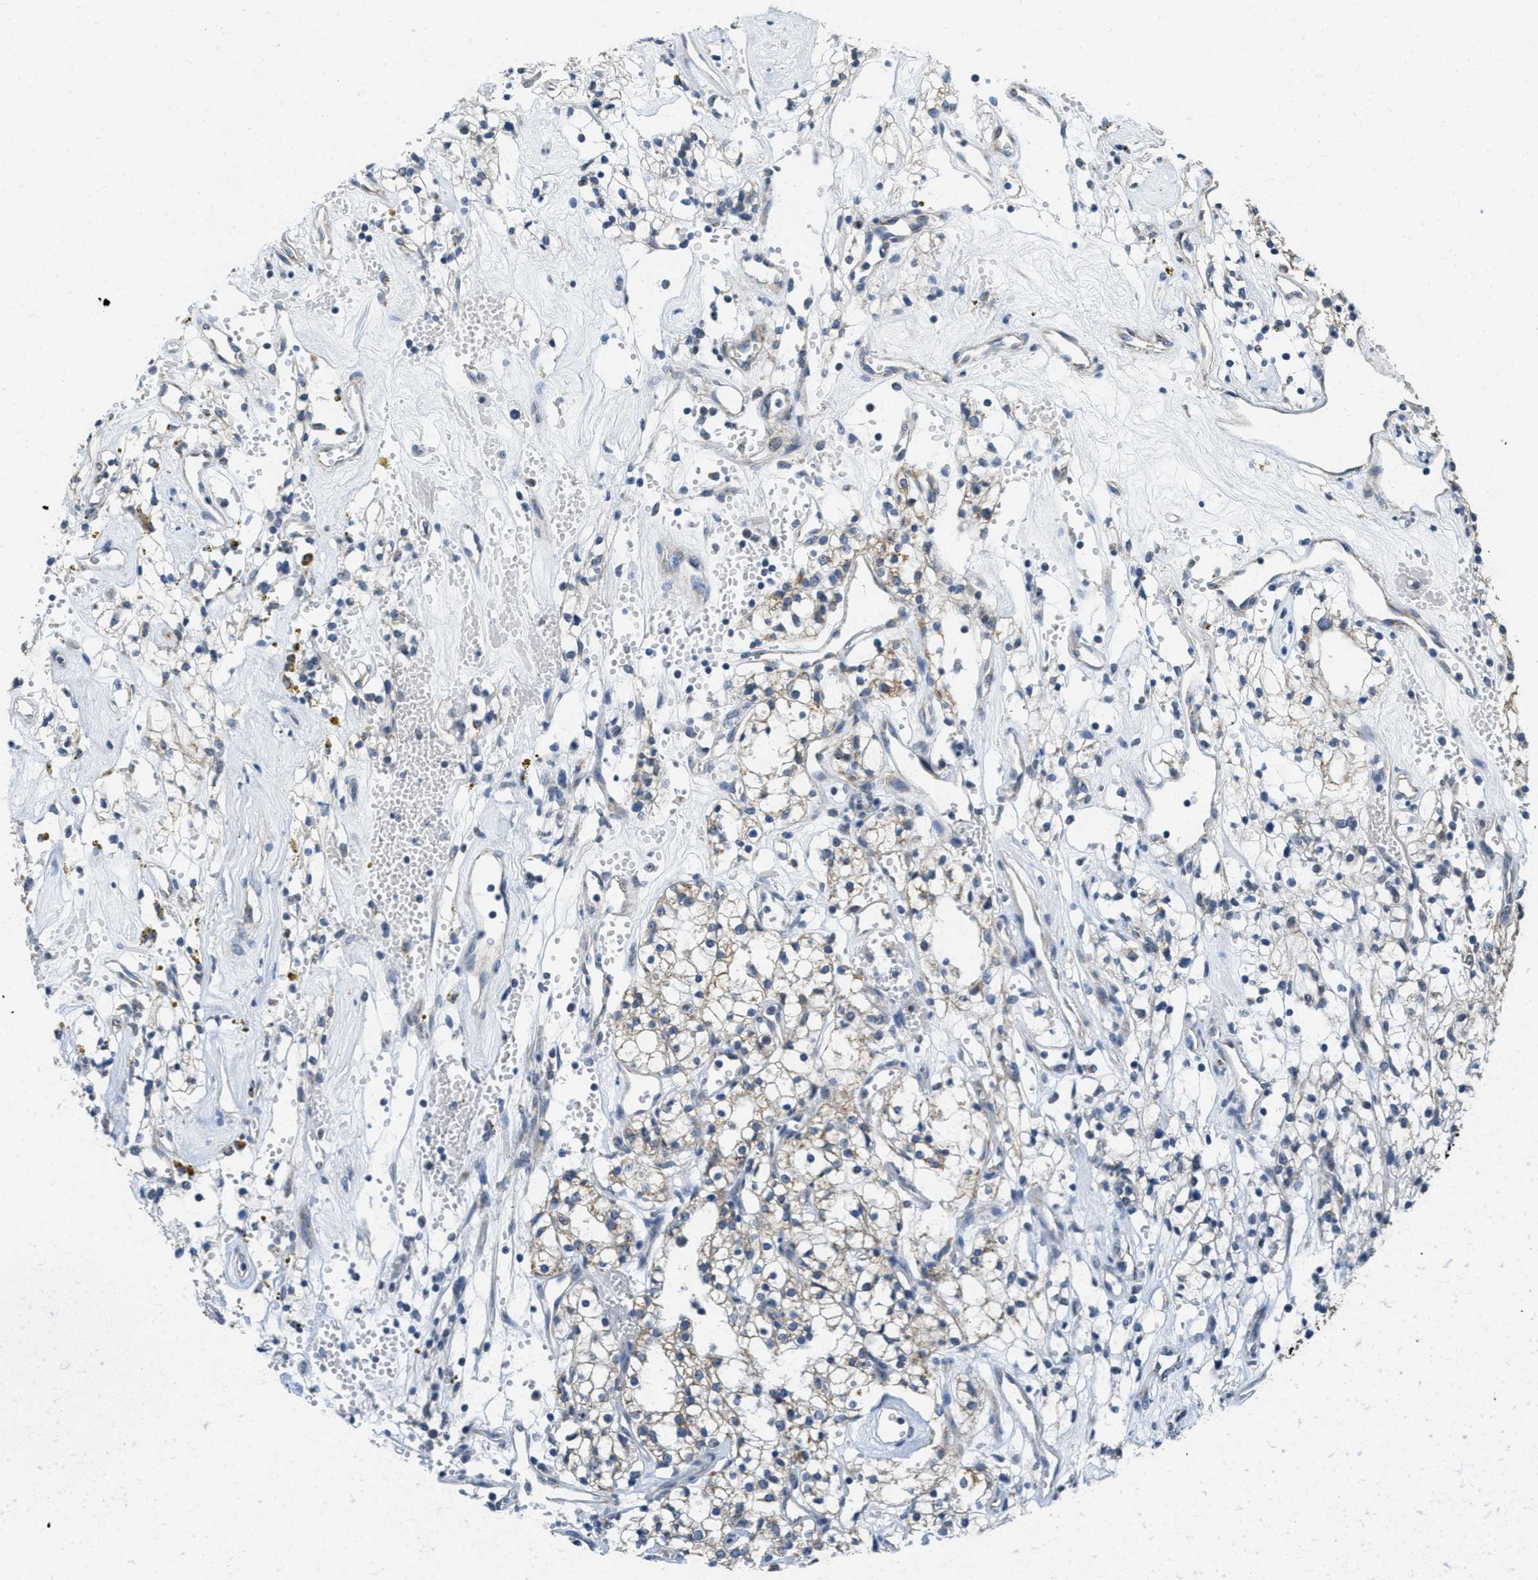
{"staining": {"intensity": "moderate", "quantity": "<25%", "location": "cytoplasmic/membranous"}, "tissue": "renal cancer", "cell_type": "Tumor cells", "image_type": "cancer", "snomed": [{"axis": "morphology", "description": "Adenocarcinoma, NOS"}, {"axis": "topography", "description": "Kidney"}], "caption": "The immunohistochemical stain highlights moderate cytoplasmic/membranous positivity in tumor cells of renal adenocarcinoma tissue. Nuclei are stained in blue.", "gene": "TOMM70", "patient": {"sex": "male", "age": 59}}